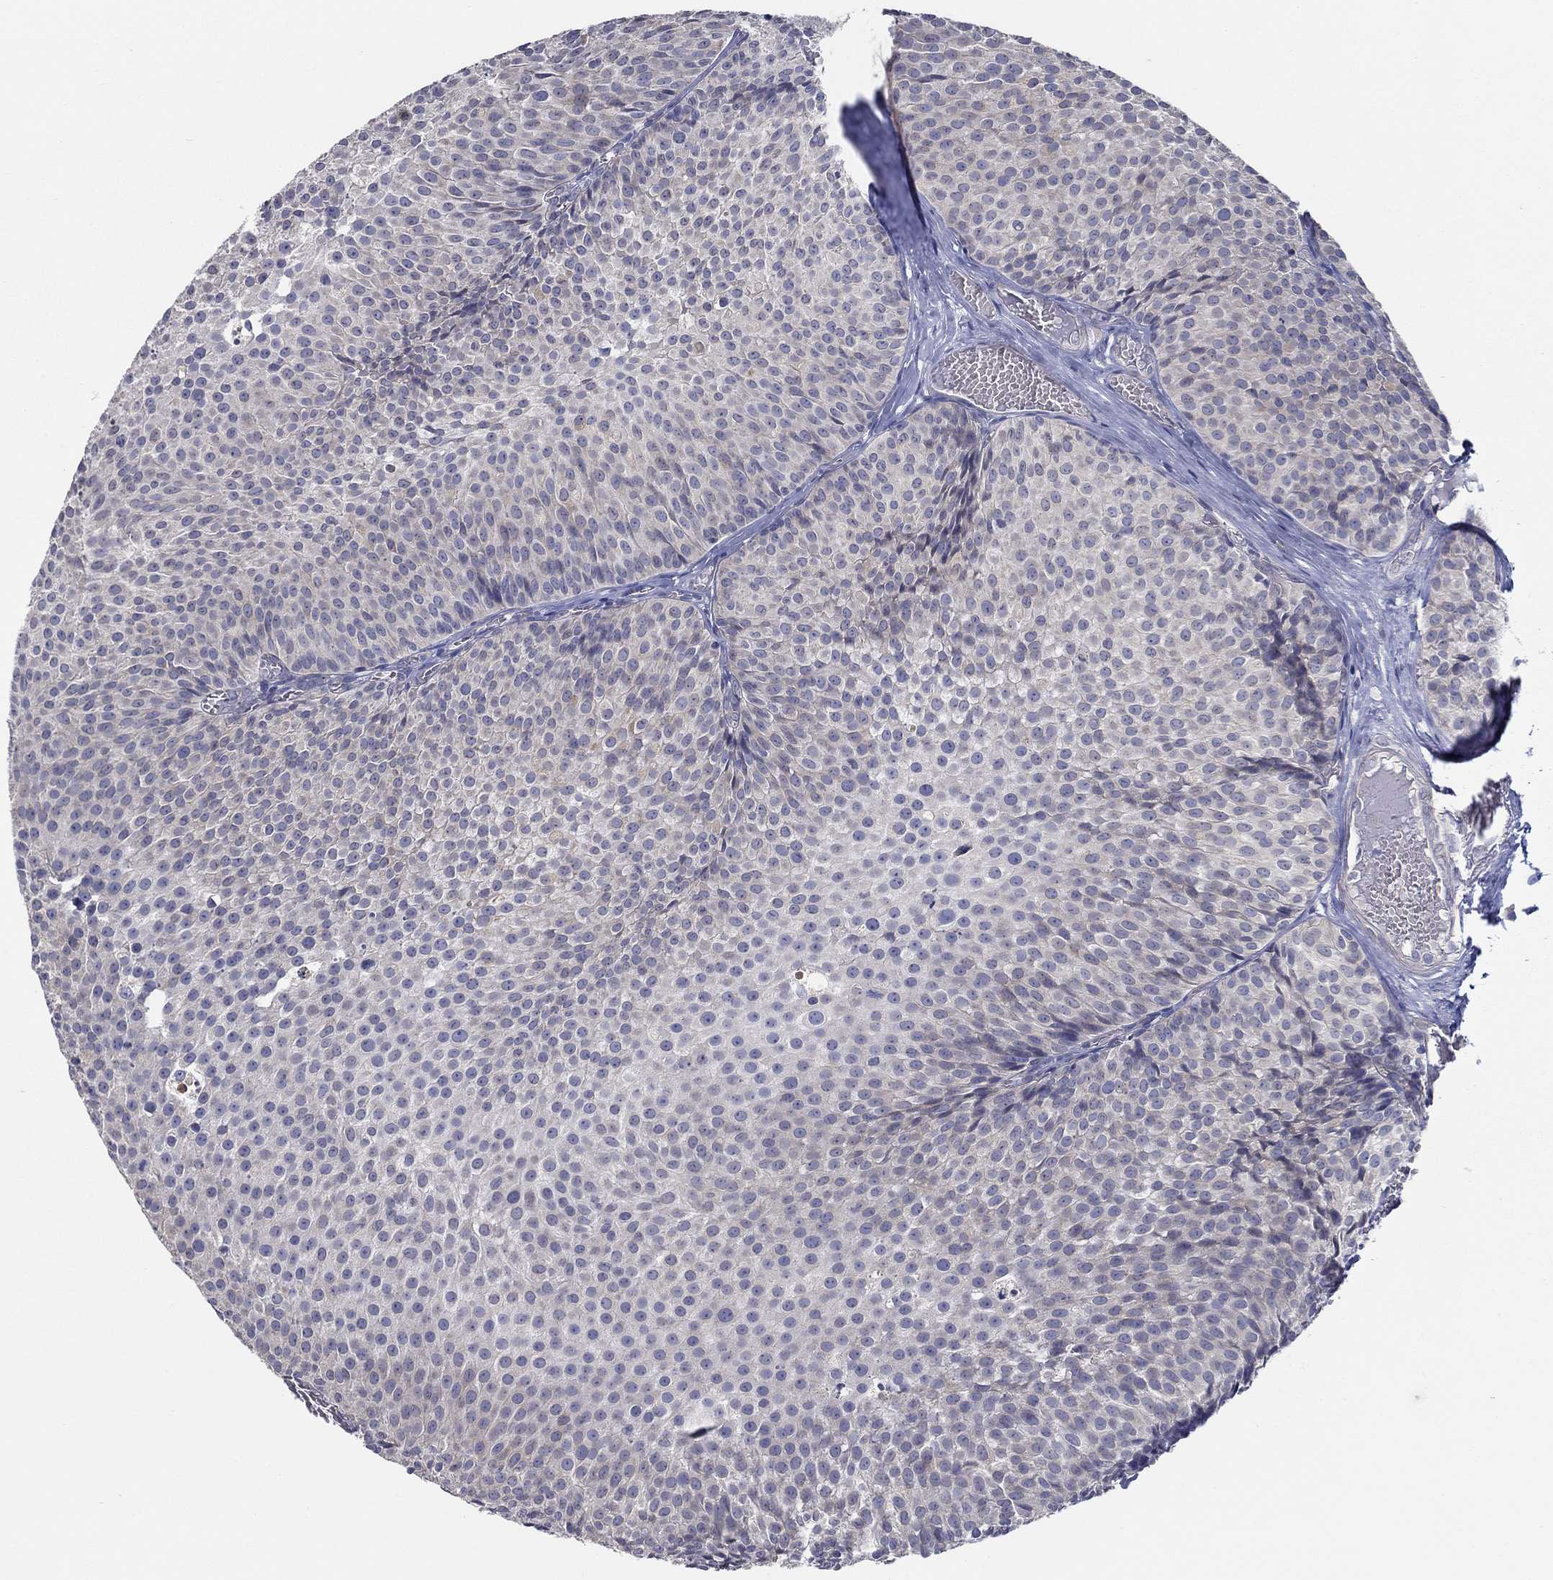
{"staining": {"intensity": "strong", "quantity": "<25%", "location": "cytoplasmic/membranous"}, "tissue": "urothelial cancer", "cell_type": "Tumor cells", "image_type": "cancer", "snomed": [{"axis": "morphology", "description": "Urothelial carcinoma, Low grade"}, {"axis": "topography", "description": "Urinary bladder"}], "caption": "Immunohistochemical staining of urothelial cancer shows medium levels of strong cytoplasmic/membranous protein positivity in approximately <25% of tumor cells.", "gene": "ERMP1", "patient": {"sex": "male", "age": 63}}